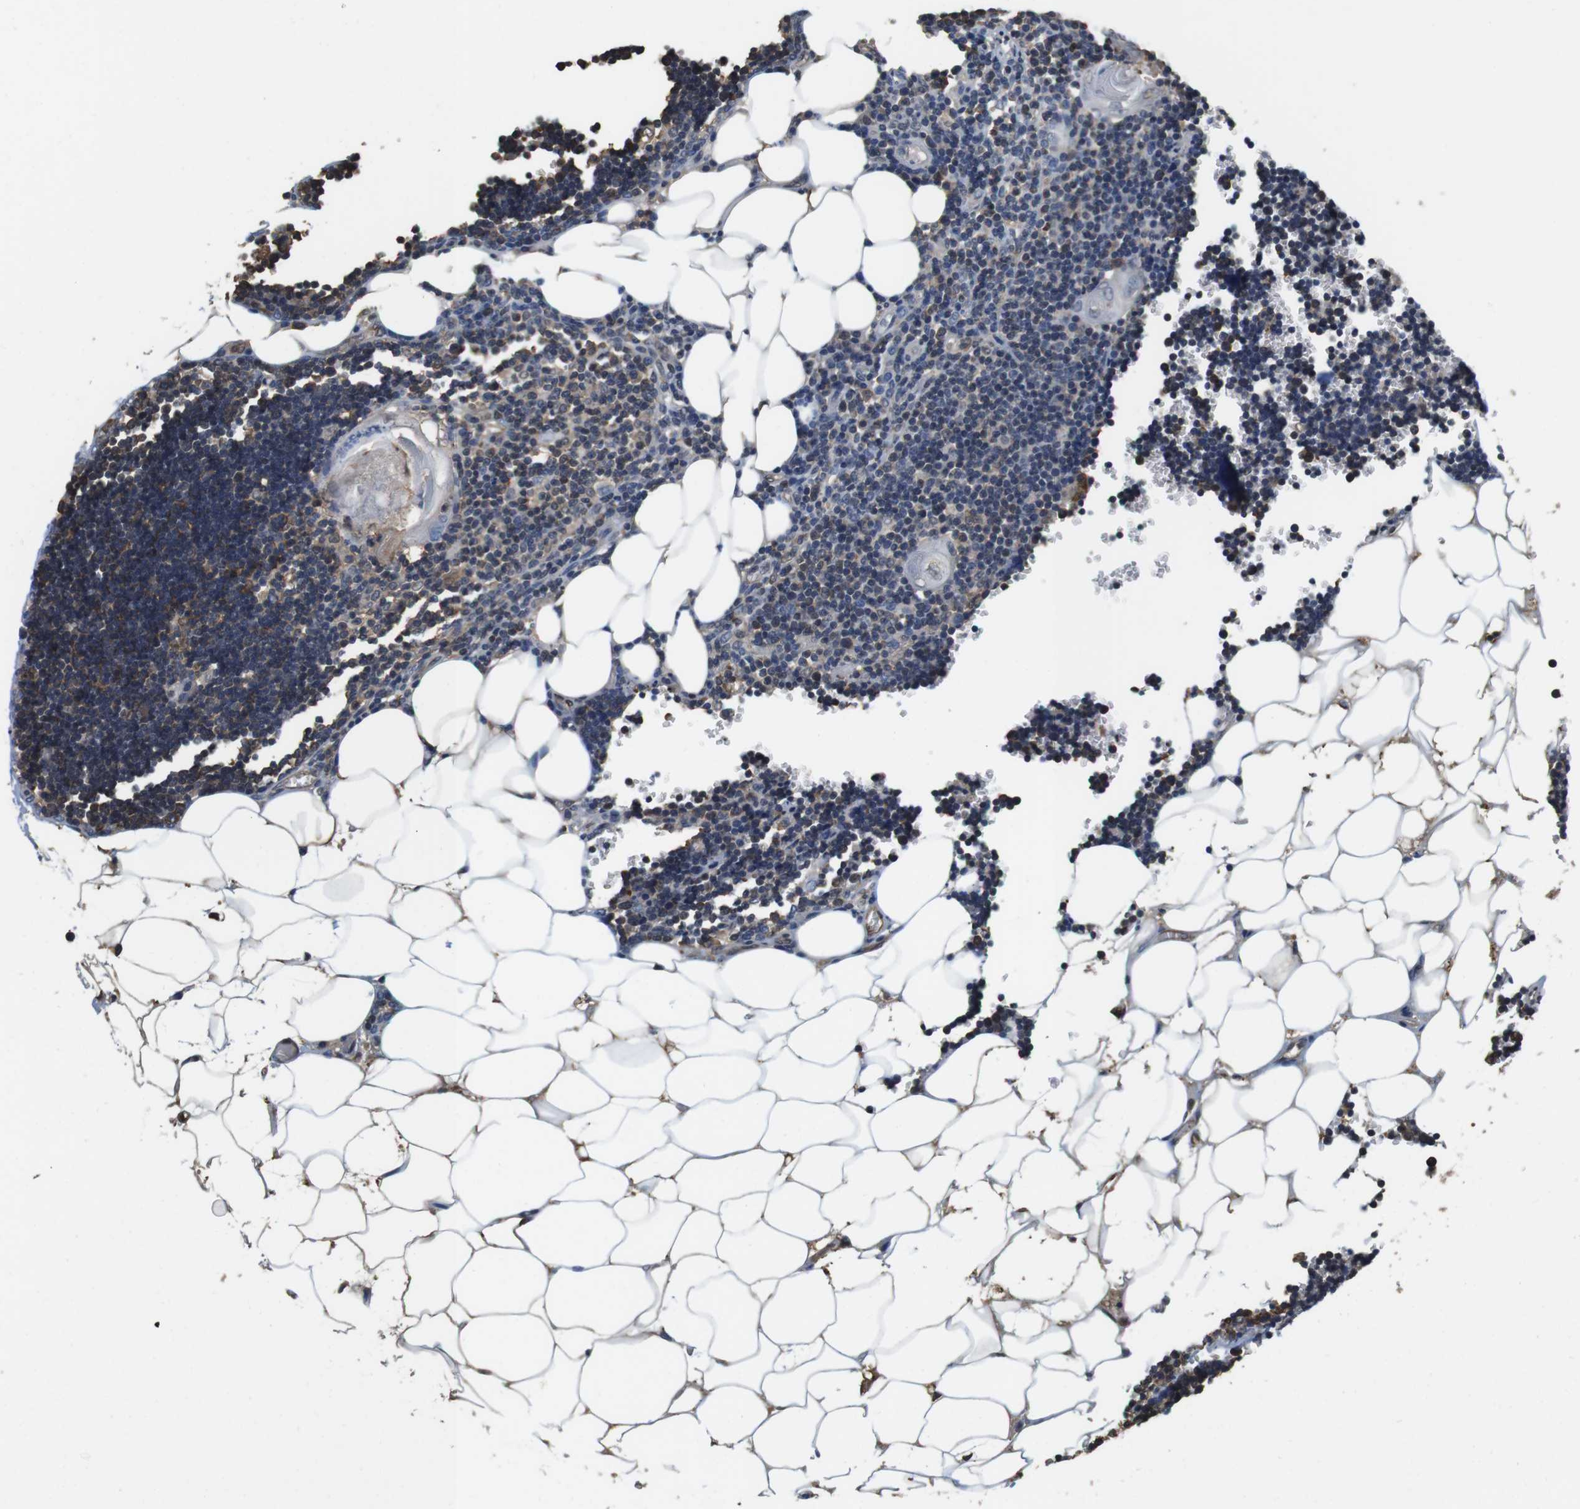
{"staining": {"intensity": "moderate", "quantity": "25%-75%", "location": "cytoplasmic/membranous"}, "tissue": "lymph node", "cell_type": "Germinal center cells", "image_type": "normal", "snomed": [{"axis": "morphology", "description": "Normal tissue, NOS"}, {"axis": "topography", "description": "Lymph node"}], "caption": "Immunohistochemistry (IHC) staining of unremarkable lymph node, which demonstrates medium levels of moderate cytoplasmic/membranous positivity in approximately 25%-75% of germinal center cells indicating moderate cytoplasmic/membranous protein positivity. The staining was performed using DAB (3,3'-diaminobenzidine) (brown) for protein detection and nuclei were counterstained in hematoxylin (blue).", "gene": "LDHA", "patient": {"sex": "male", "age": 33}}